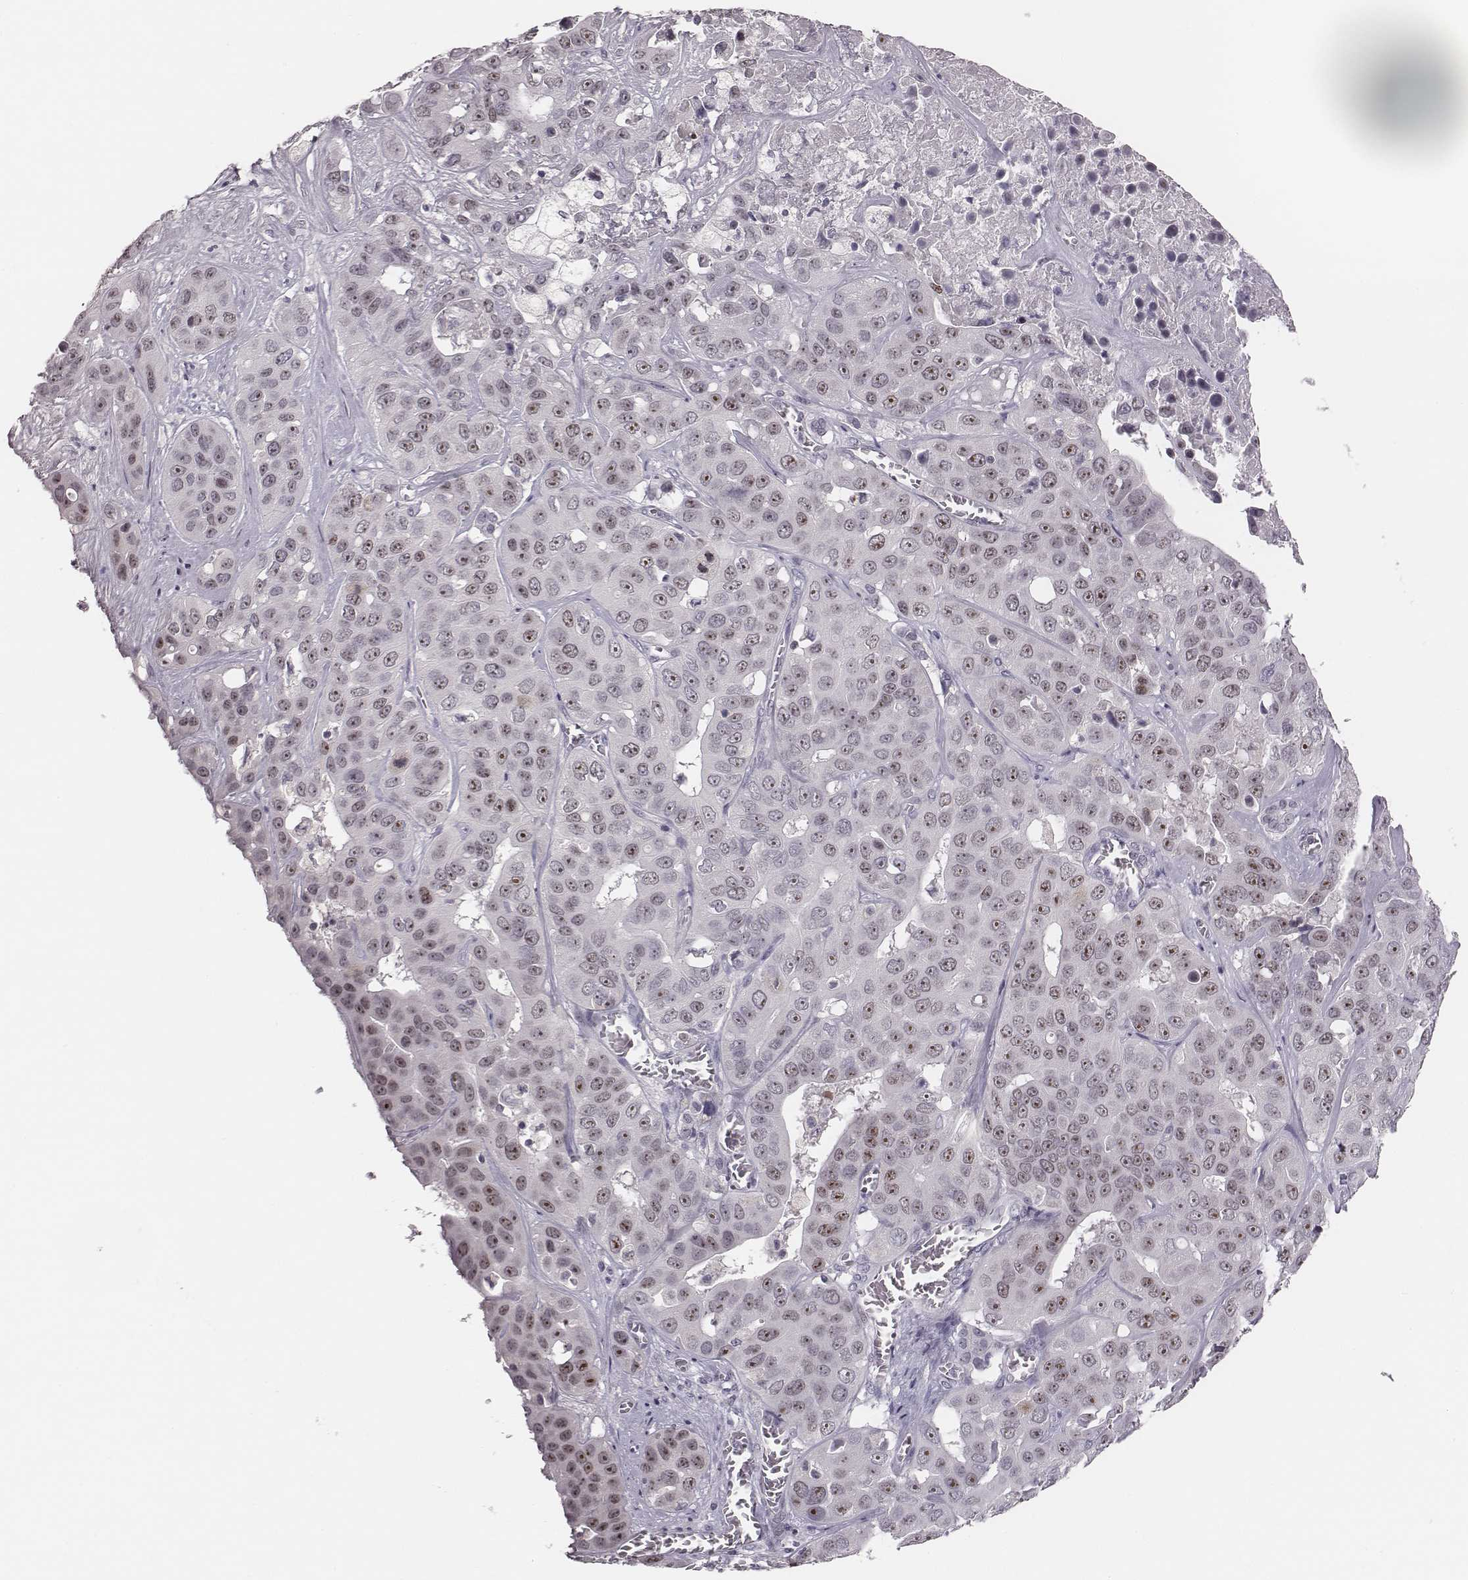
{"staining": {"intensity": "moderate", "quantity": "25%-75%", "location": "nuclear"}, "tissue": "liver cancer", "cell_type": "Tumor cells", "image_type": "cancer", "snomed": [{"axis": "morphology", "description": "Cholangiocarcinoma"}, {"axis": "topography", "description": "Liver"}], "caption": "Cholangiocarcinoma (liver) stained for a protein (brown) reveals moderate nuclear positive expression in approximately 25%-75% of tumor cells.", "gene": "NIFK", "patient": {"sex": "female", "age": 52}}